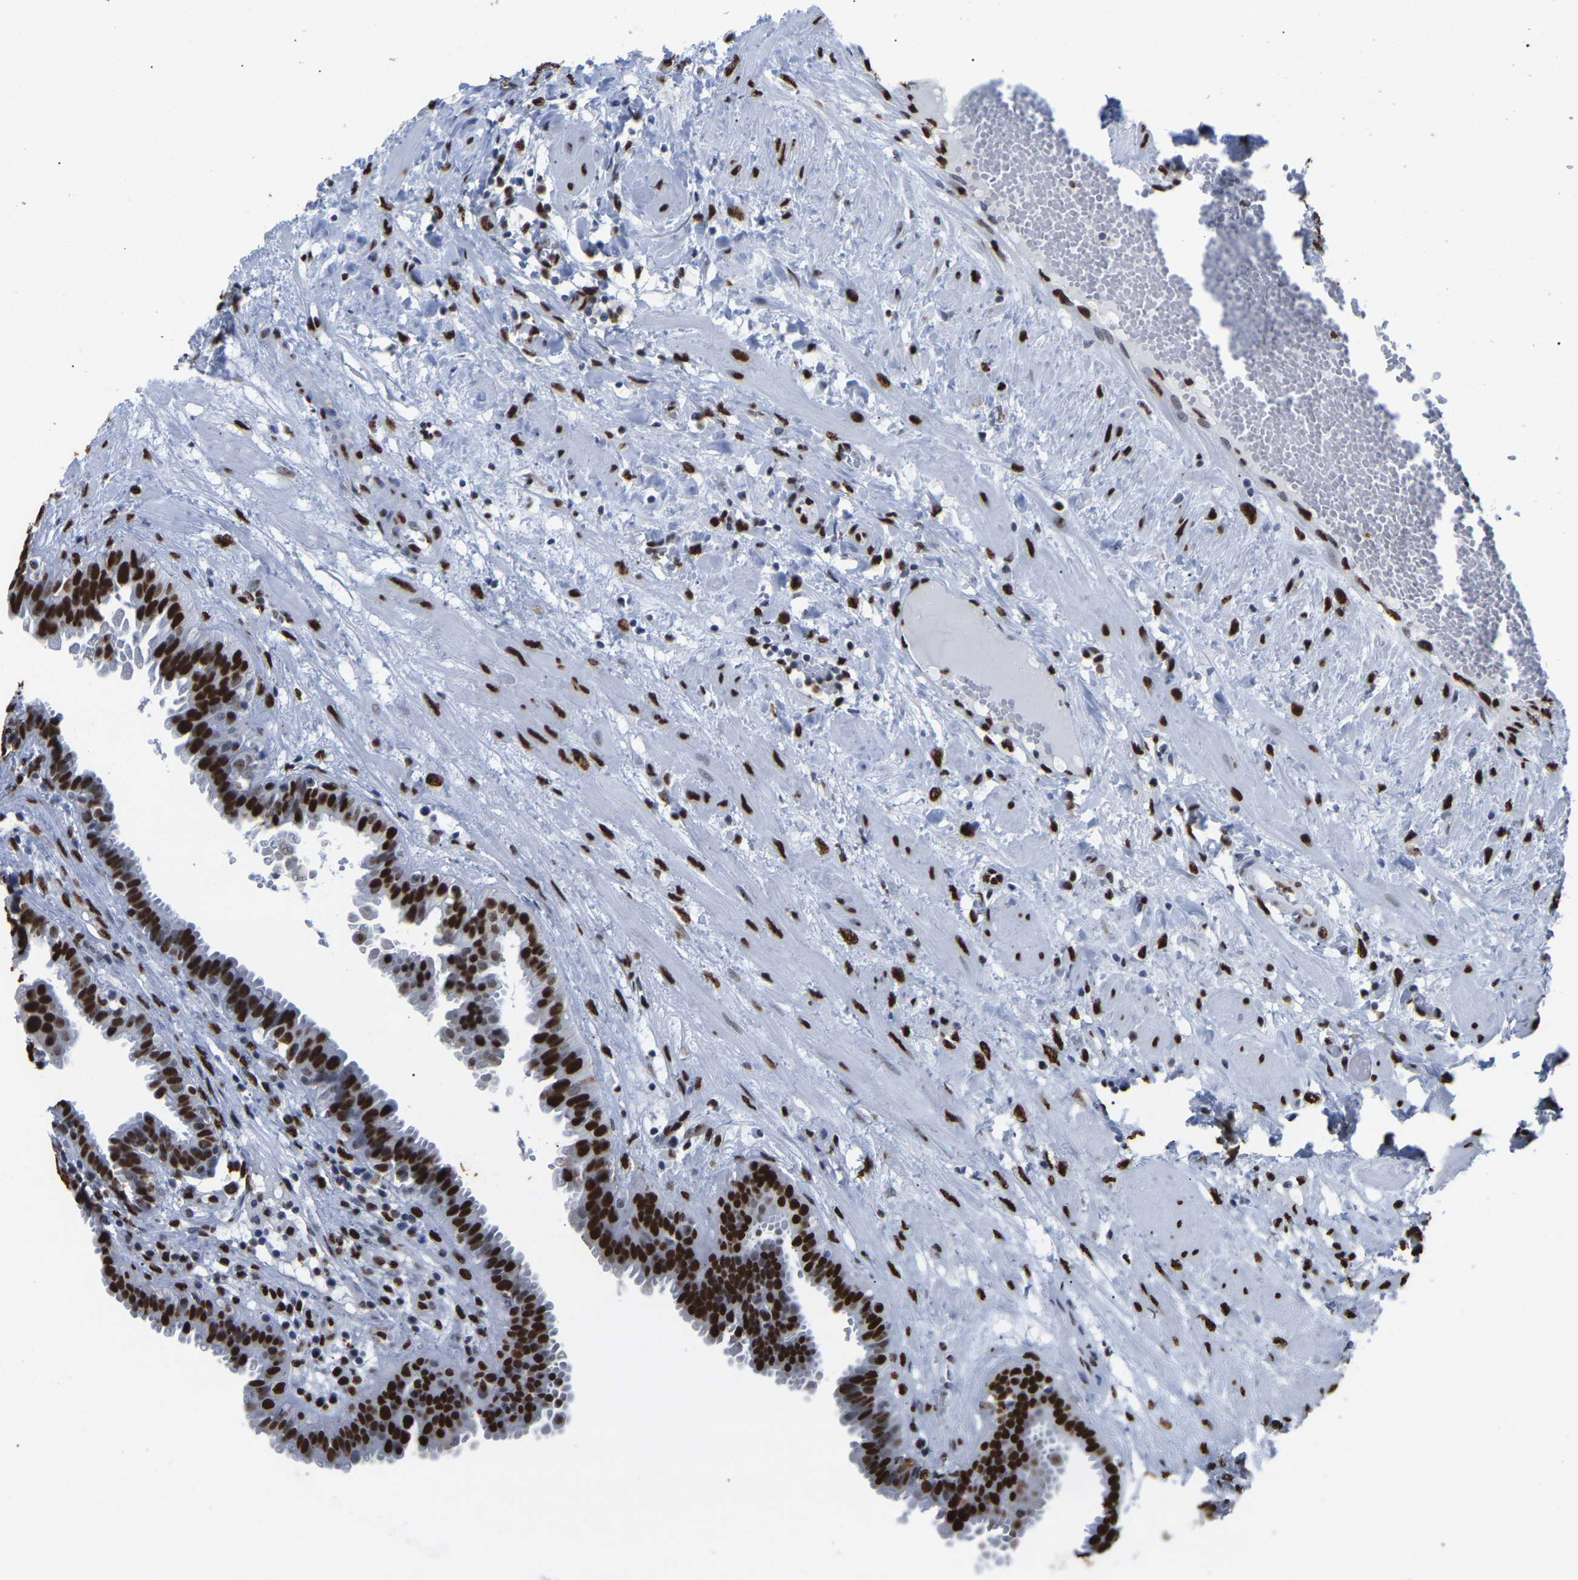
{"staining": {"intensity": "strong", "quantity": ">75%", "location": "nuclear"}, "tissue": "seminal vesicle", "cell_type": "Glandular cells", "image_type": "normal", "snomed": [{"axis": "morphology", "description": "Normal tissue, NOS"}, {"axis": "morphology", "description": "Adenocarcinoma, High grade"}, {"axis": "topography", "description": "Prostate"}, {"axis": "topography", "description": "Seminal veicle"}], "caption": "Strong nuclear protein expression is identified in approximately >75% of glandular cells in seminal vesicle. The protein of interest is stained brown, and the nuclei are stained in blue (DAB IHC with brightfield microscopy, high magnification).", "gene": "RBL2", "patient": {"sex": "male", "age": 55}}